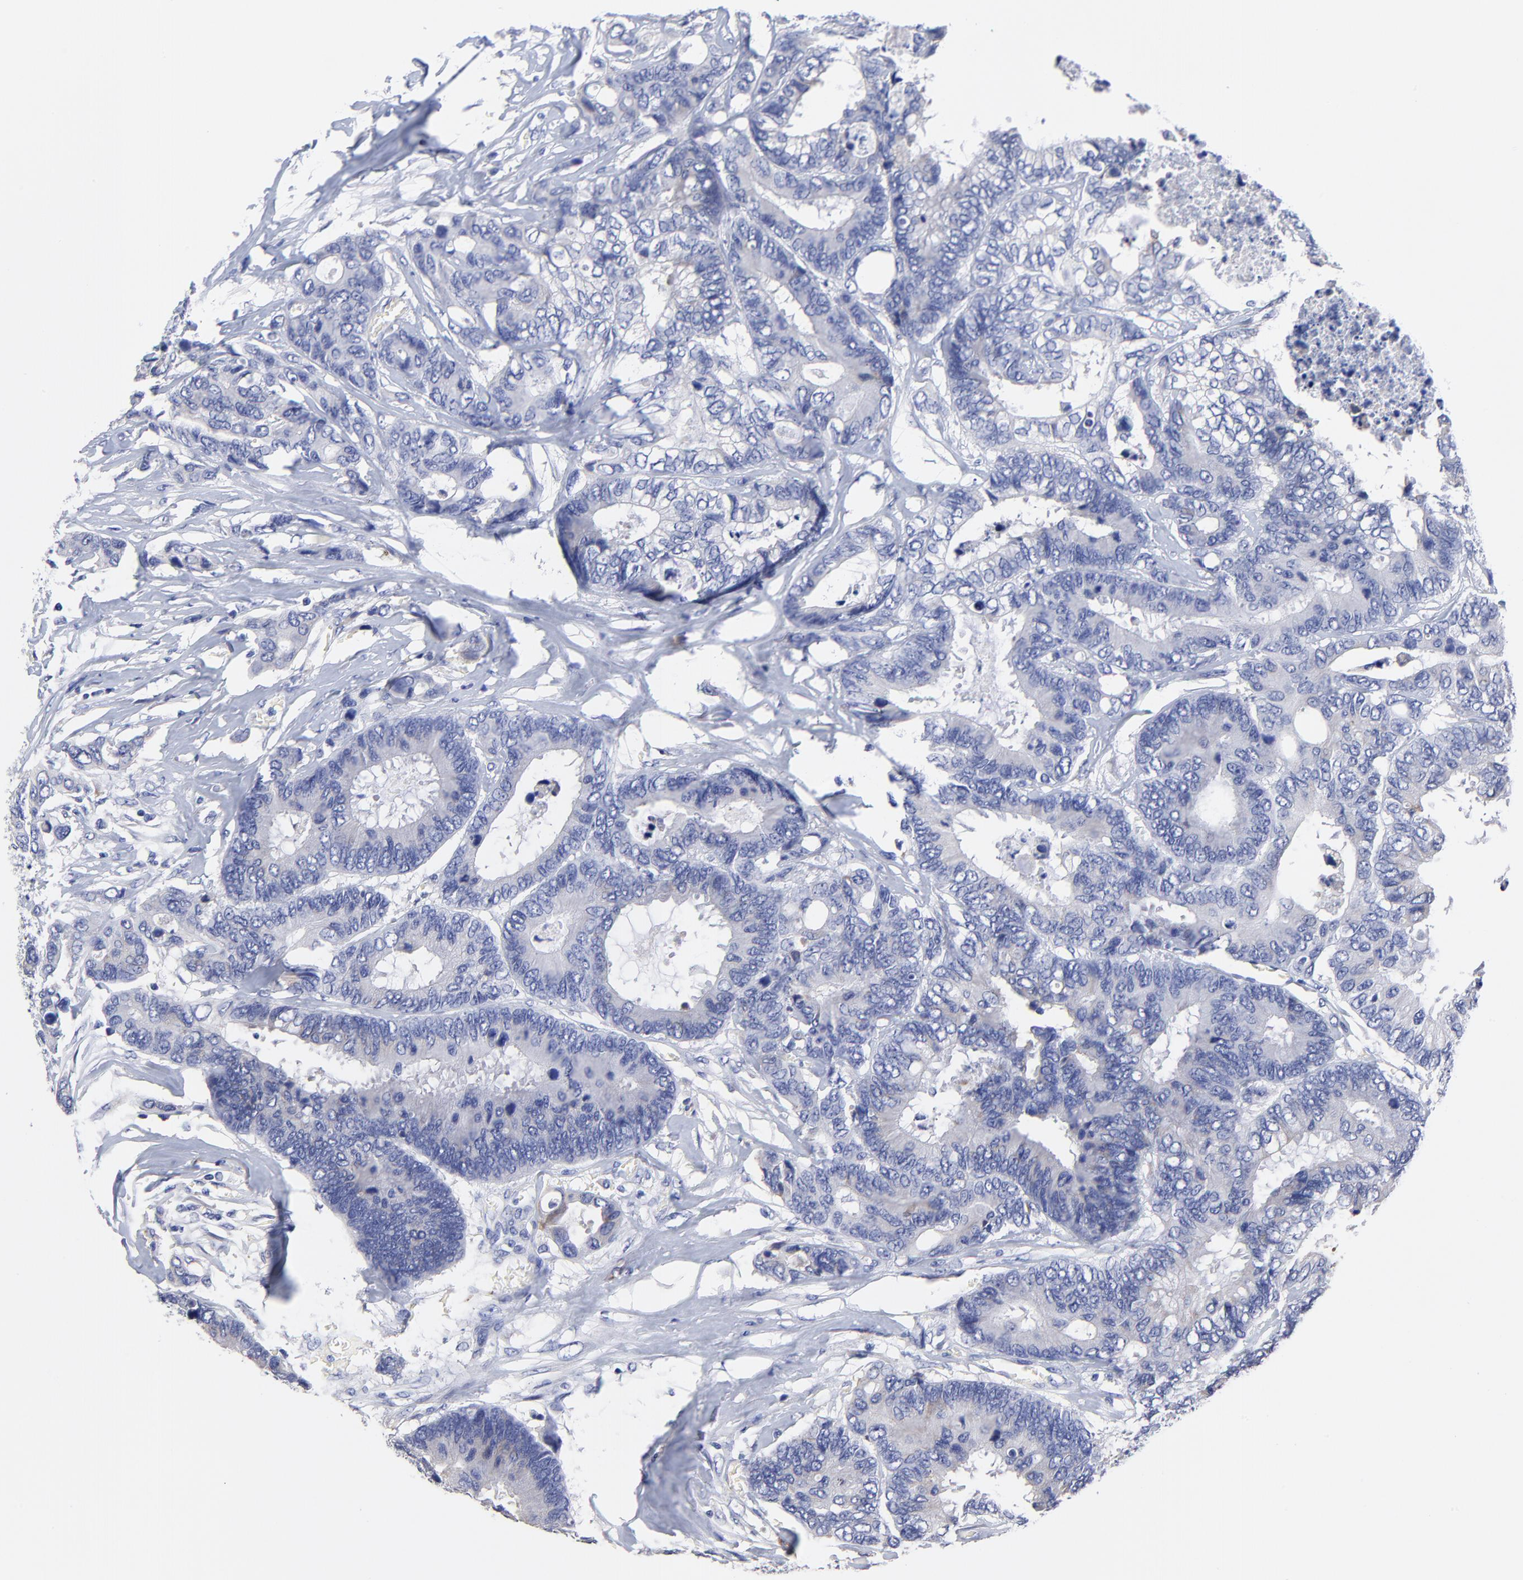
{"staining": {"intensity": "weak", "quantity": "<25%", "location": "cytoplasmic/membranous"}, "tissue": "colorectal cancer", "cell_type": "Tumor cells", "image_type": "cancer", "snomed": [{"axis": "morphology", "description": "Adenocarcinoma, NOS"}, {"axis": "topography", "description": "Rectum"}], "caption": "This photomicrograph is of colorectal cancer (adenocarcinoma) stained with IHC to label a protein in brown with the nuclei are counter-stained blue. There is no staining in tumor cells. (Stains: DAB IHC with hematoxylin counter stain, Microscopy: brightfield microscopy at high magnification).", "gene": "LAX1", "patient": {"sex": "male", "age": 55}}